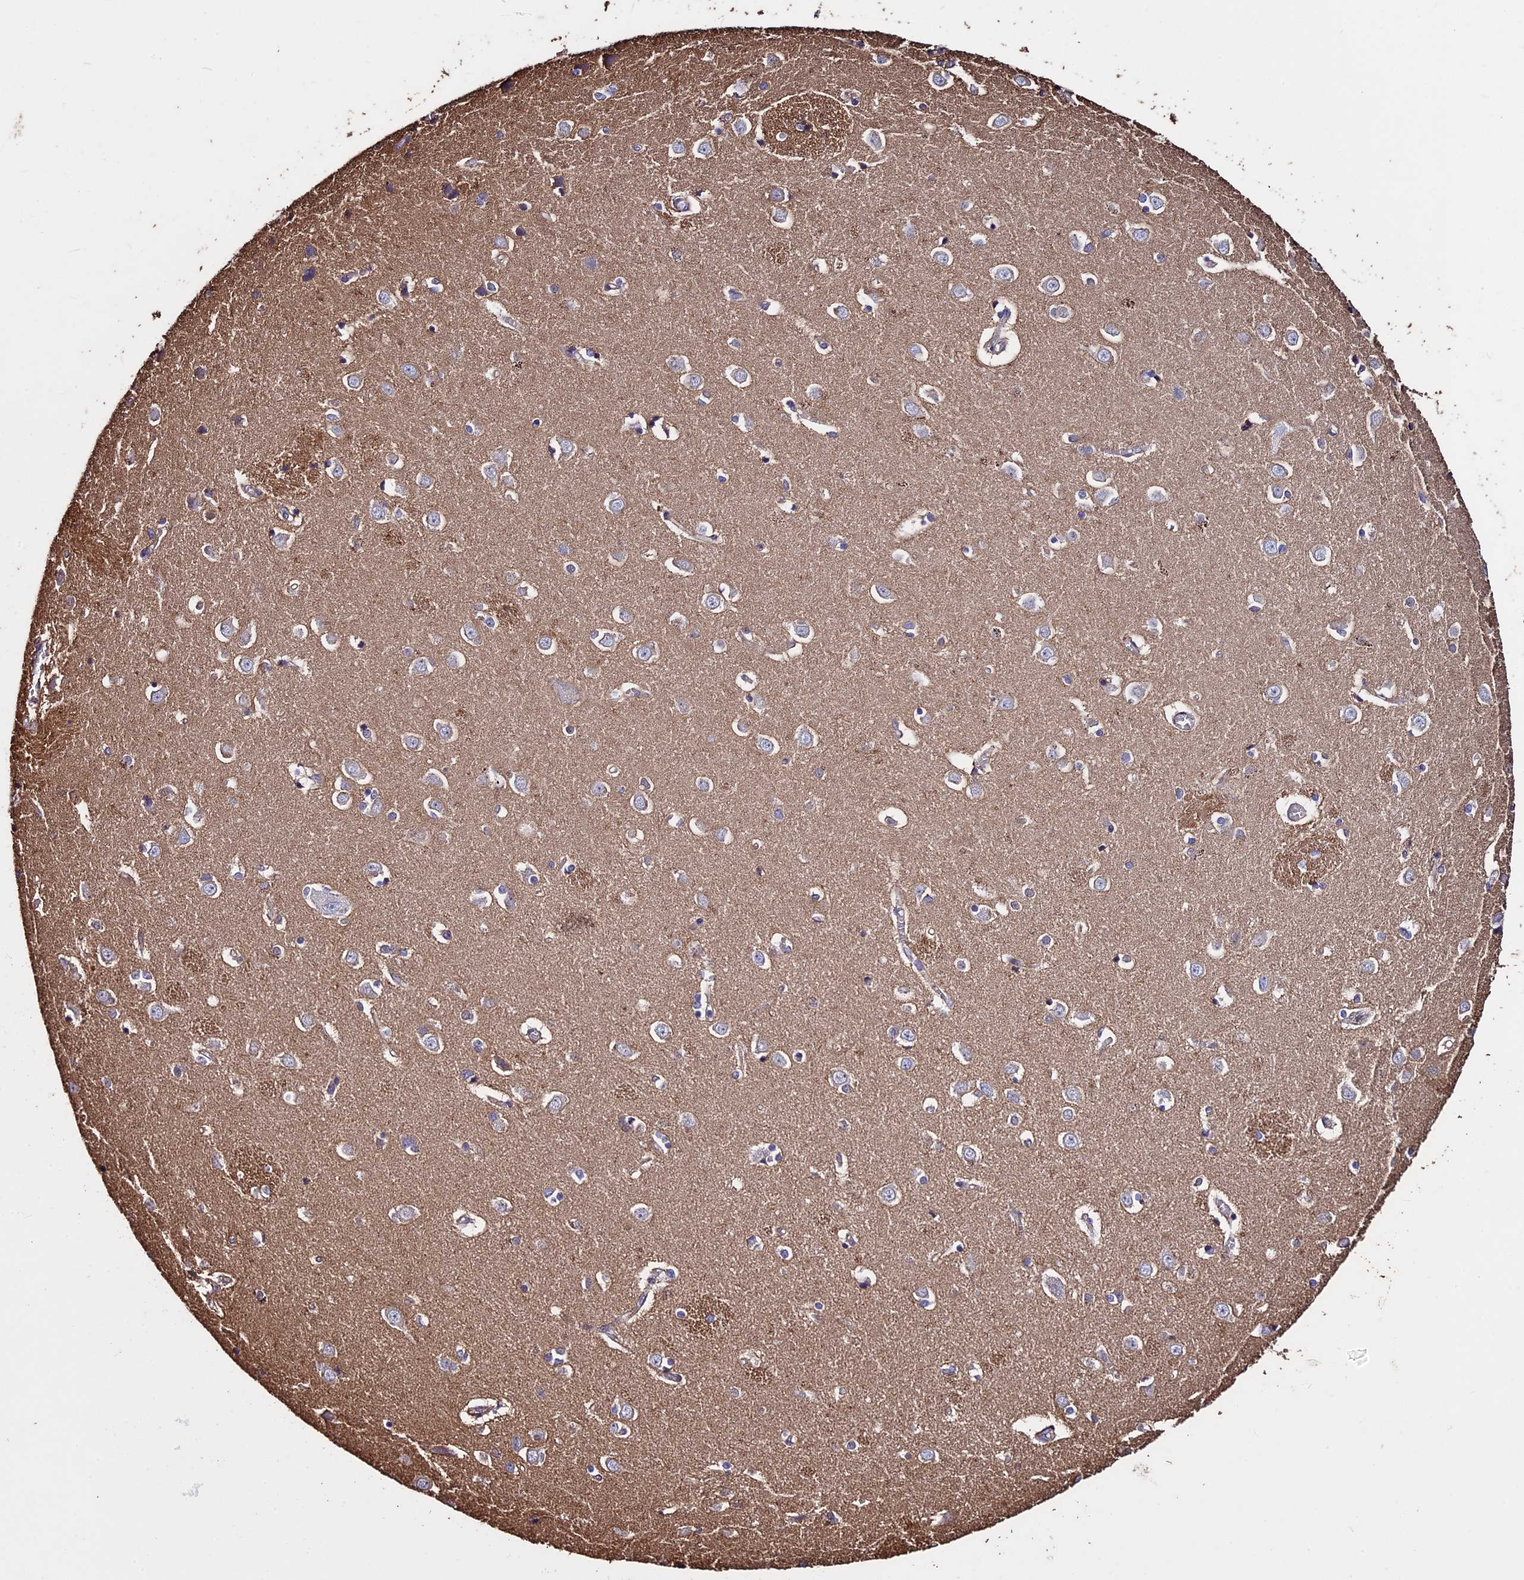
{"staining": {"intensity": "negative", "quantity": "none", "location": "none"}, "tissue": "caudate", "cell_type": "Glial cells", "image_type": "normal", "snomed": [{"axis": "morphology", "description": "Normal tissue, NOS"}, {"axis": "topography", "description": "Lateral ventricle wall"}], "caption": "A histopathology image of human caudate is negative for staining in glial cells.", "gene": "USB1", "patient": {"sex": "male", "age": 37}}